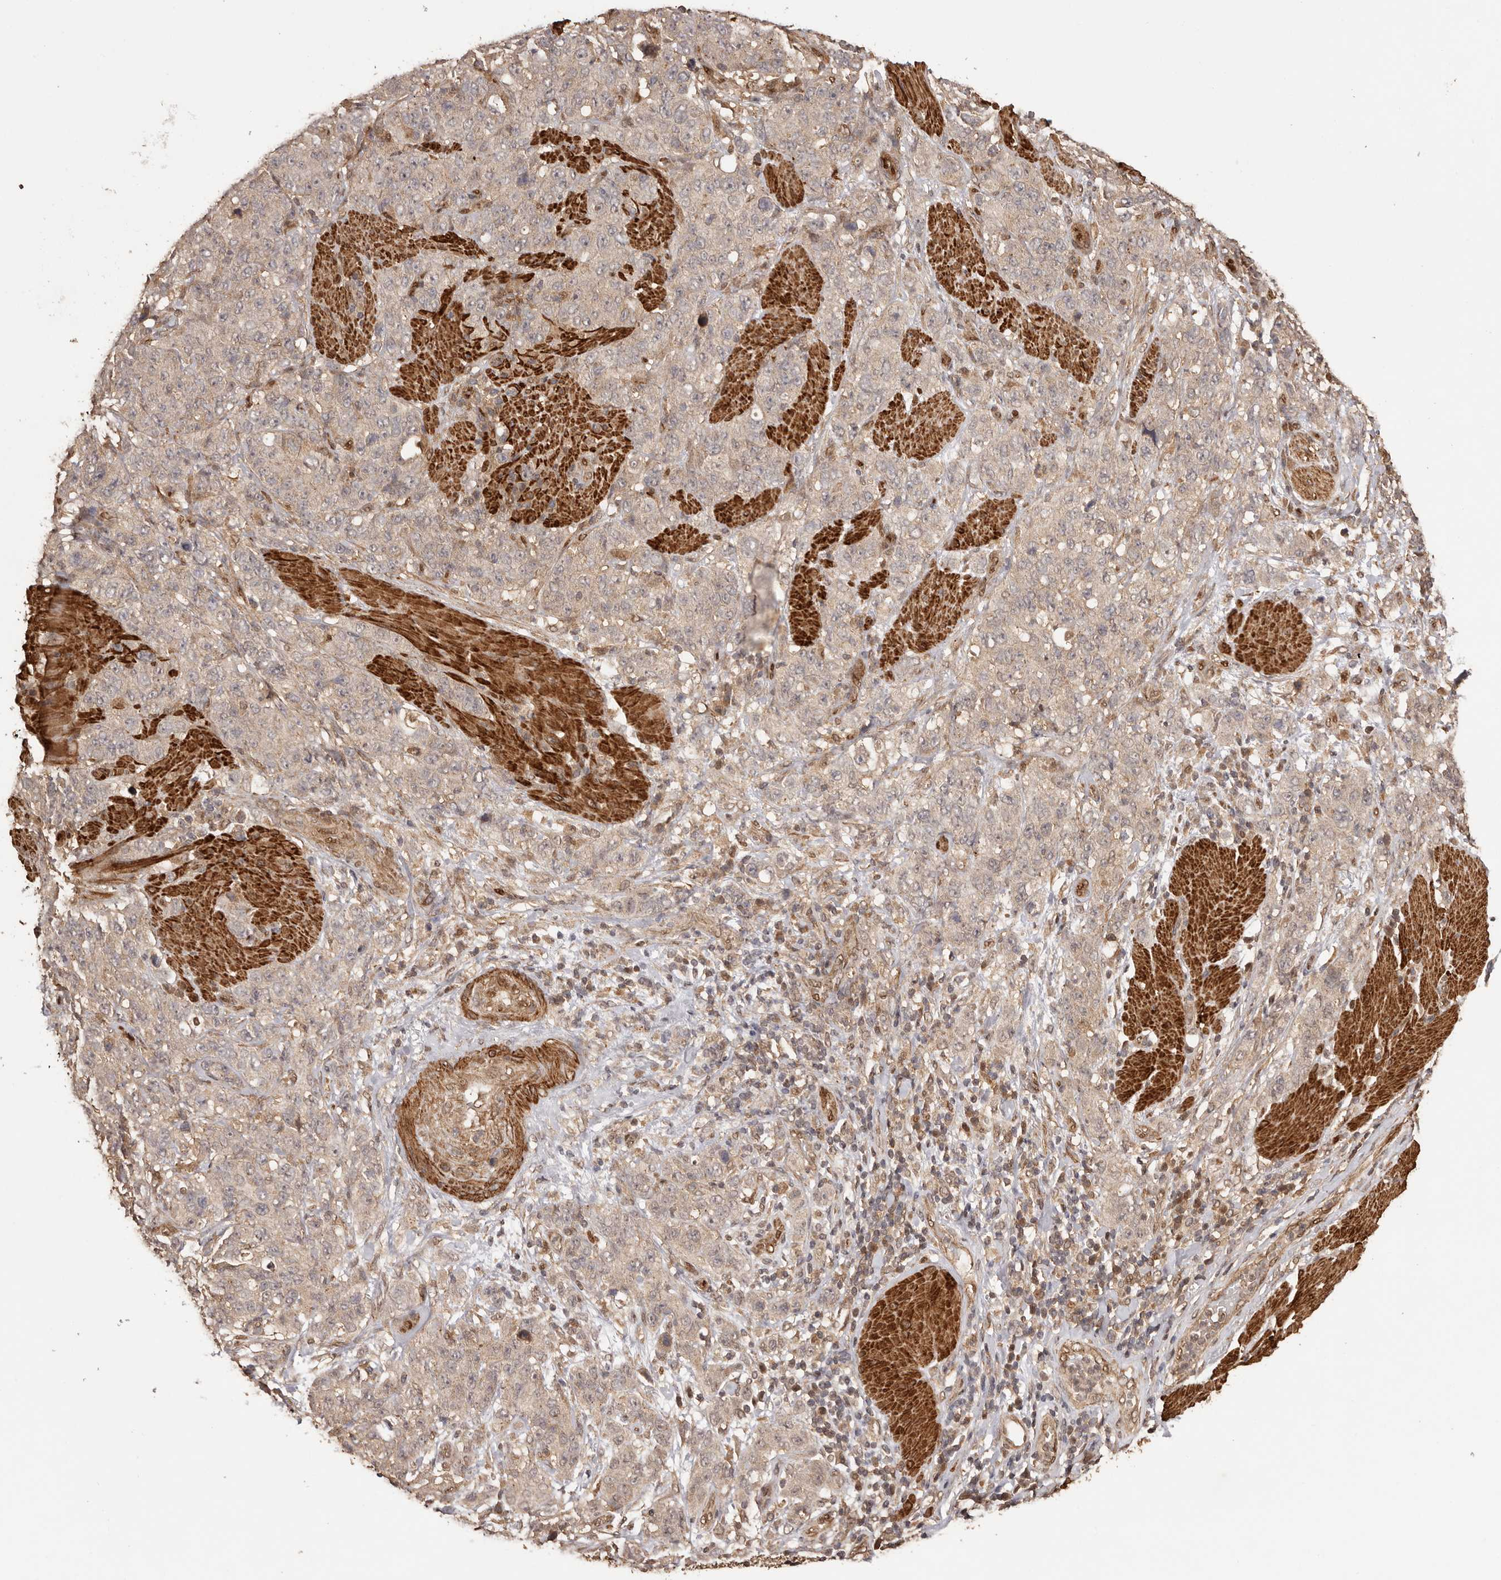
{"staining": {"intensity": "weak", "quantity": "25%-75%", "location": "cytoplasmic/membranous"}, "tissue": "stomach cancer", "cell_type": "Tumor cells", "image_type": "cancer", "snomed": [{"axis": "morphology", "description": "Adenocarcinoma, NOS"}, {"axis": "topography", "description": "Stomach"}], "caption": "Adenocarcinoma (stomach) stained with IHC shows weak cytoplasmic/membranous expression in about 25%-75% of tumor cells.", "gene": "UBR2", "patient": {"sex": "male", "age": 48}}